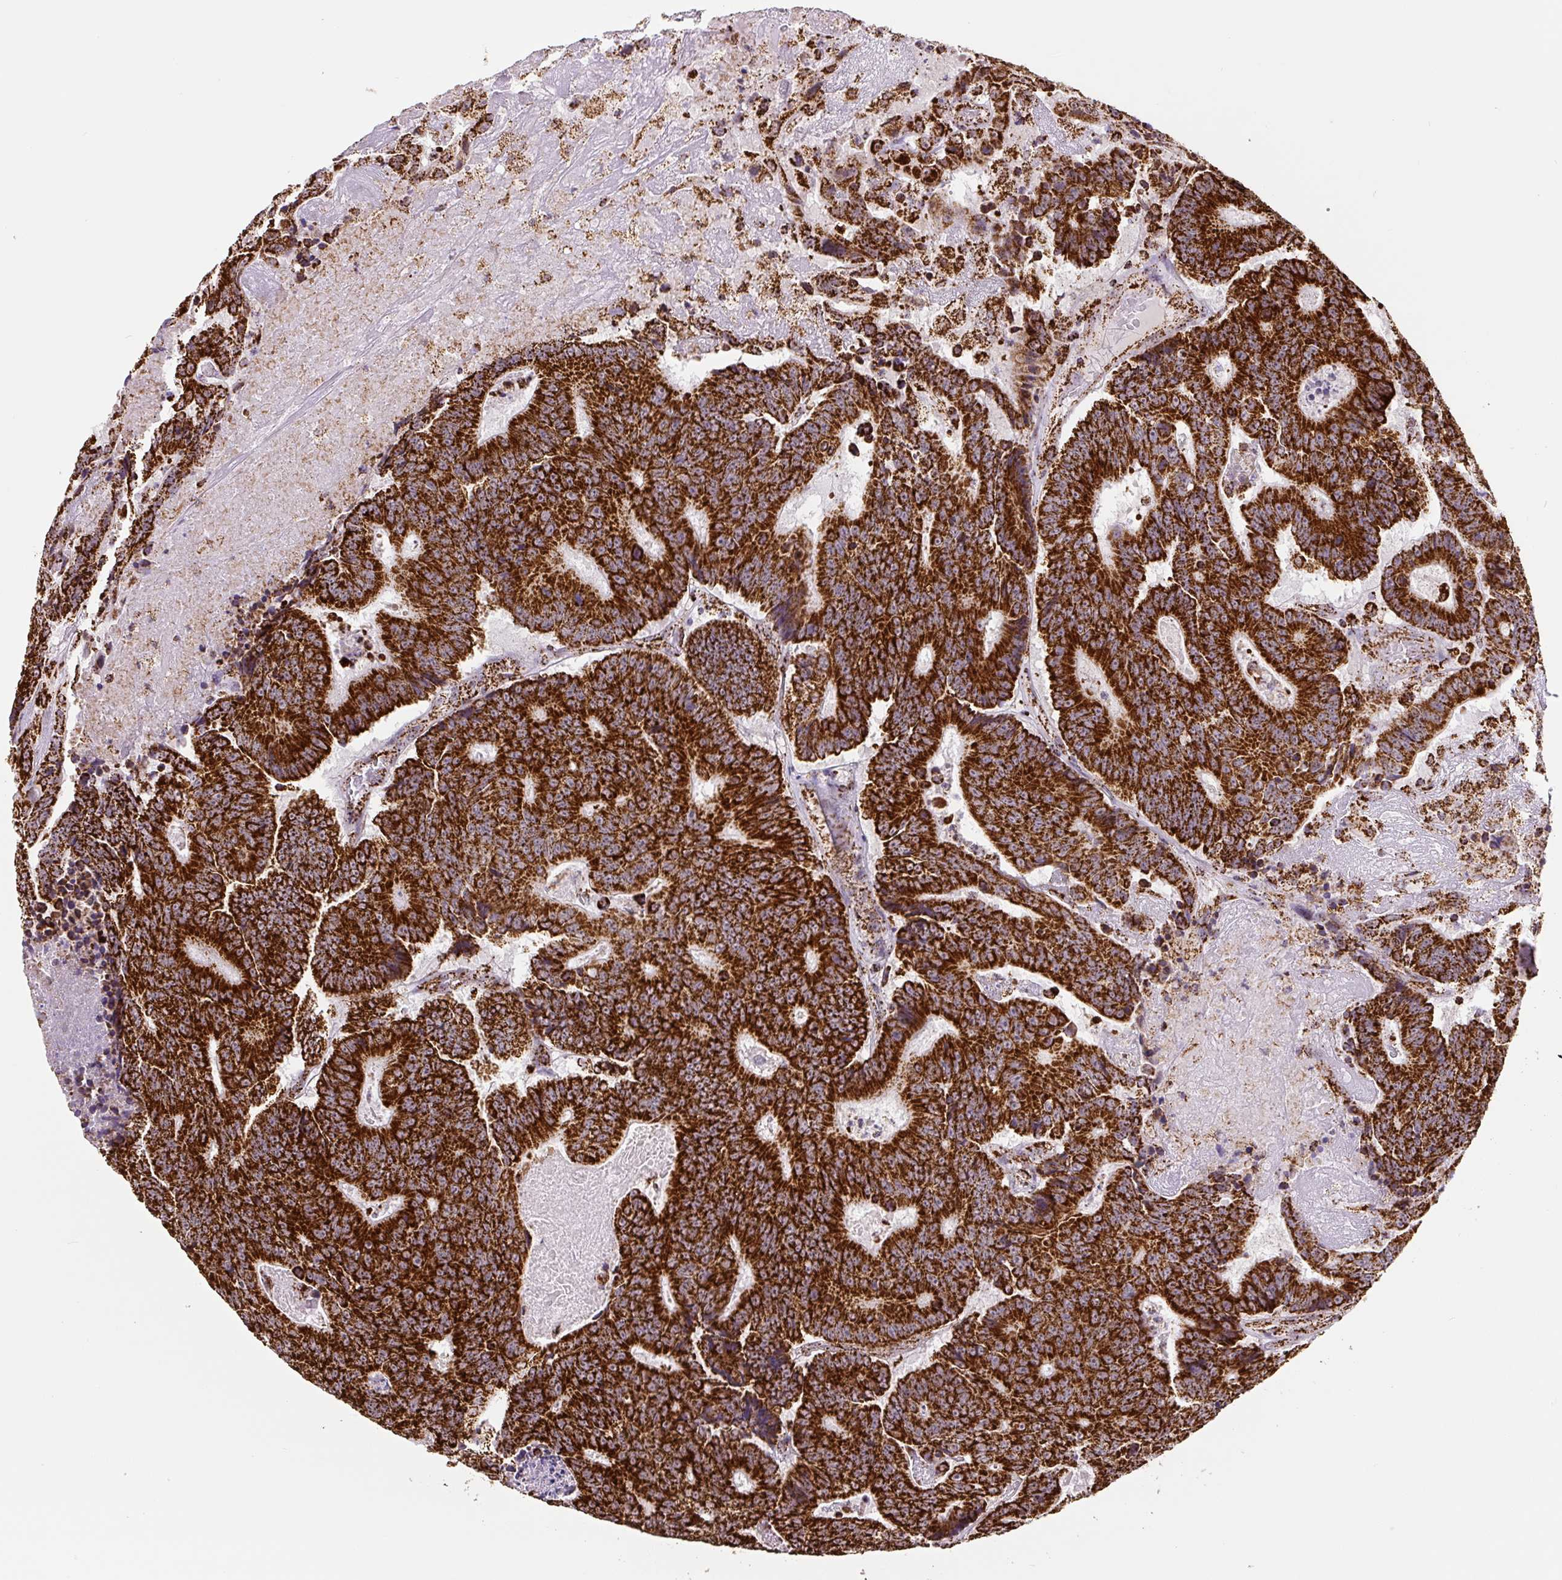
{"staining": {"intensity": "strong", "quantity": ">75%", "location": "cytoplasmic/membranous"}, "tissue": "colorectal cancer", "cell_type": "Tumor cells", "image_type": "cancer", "snomed": [{"axis": "morphology", "description": "Adenocarcinoma, NOS"}, {"axis": "topography", "description": "Colon"}], "caption": "Protein staining demonstrates strong cytoplasmic/membranous positivity in approximately >75% of tumor cells in colorectal adenocarcinoma. (brown staining indicates protein expression, while blue staining denotes nuclei).", "gene": "ATP5F1A", "patient": {"sex": "male", "age": 83}}